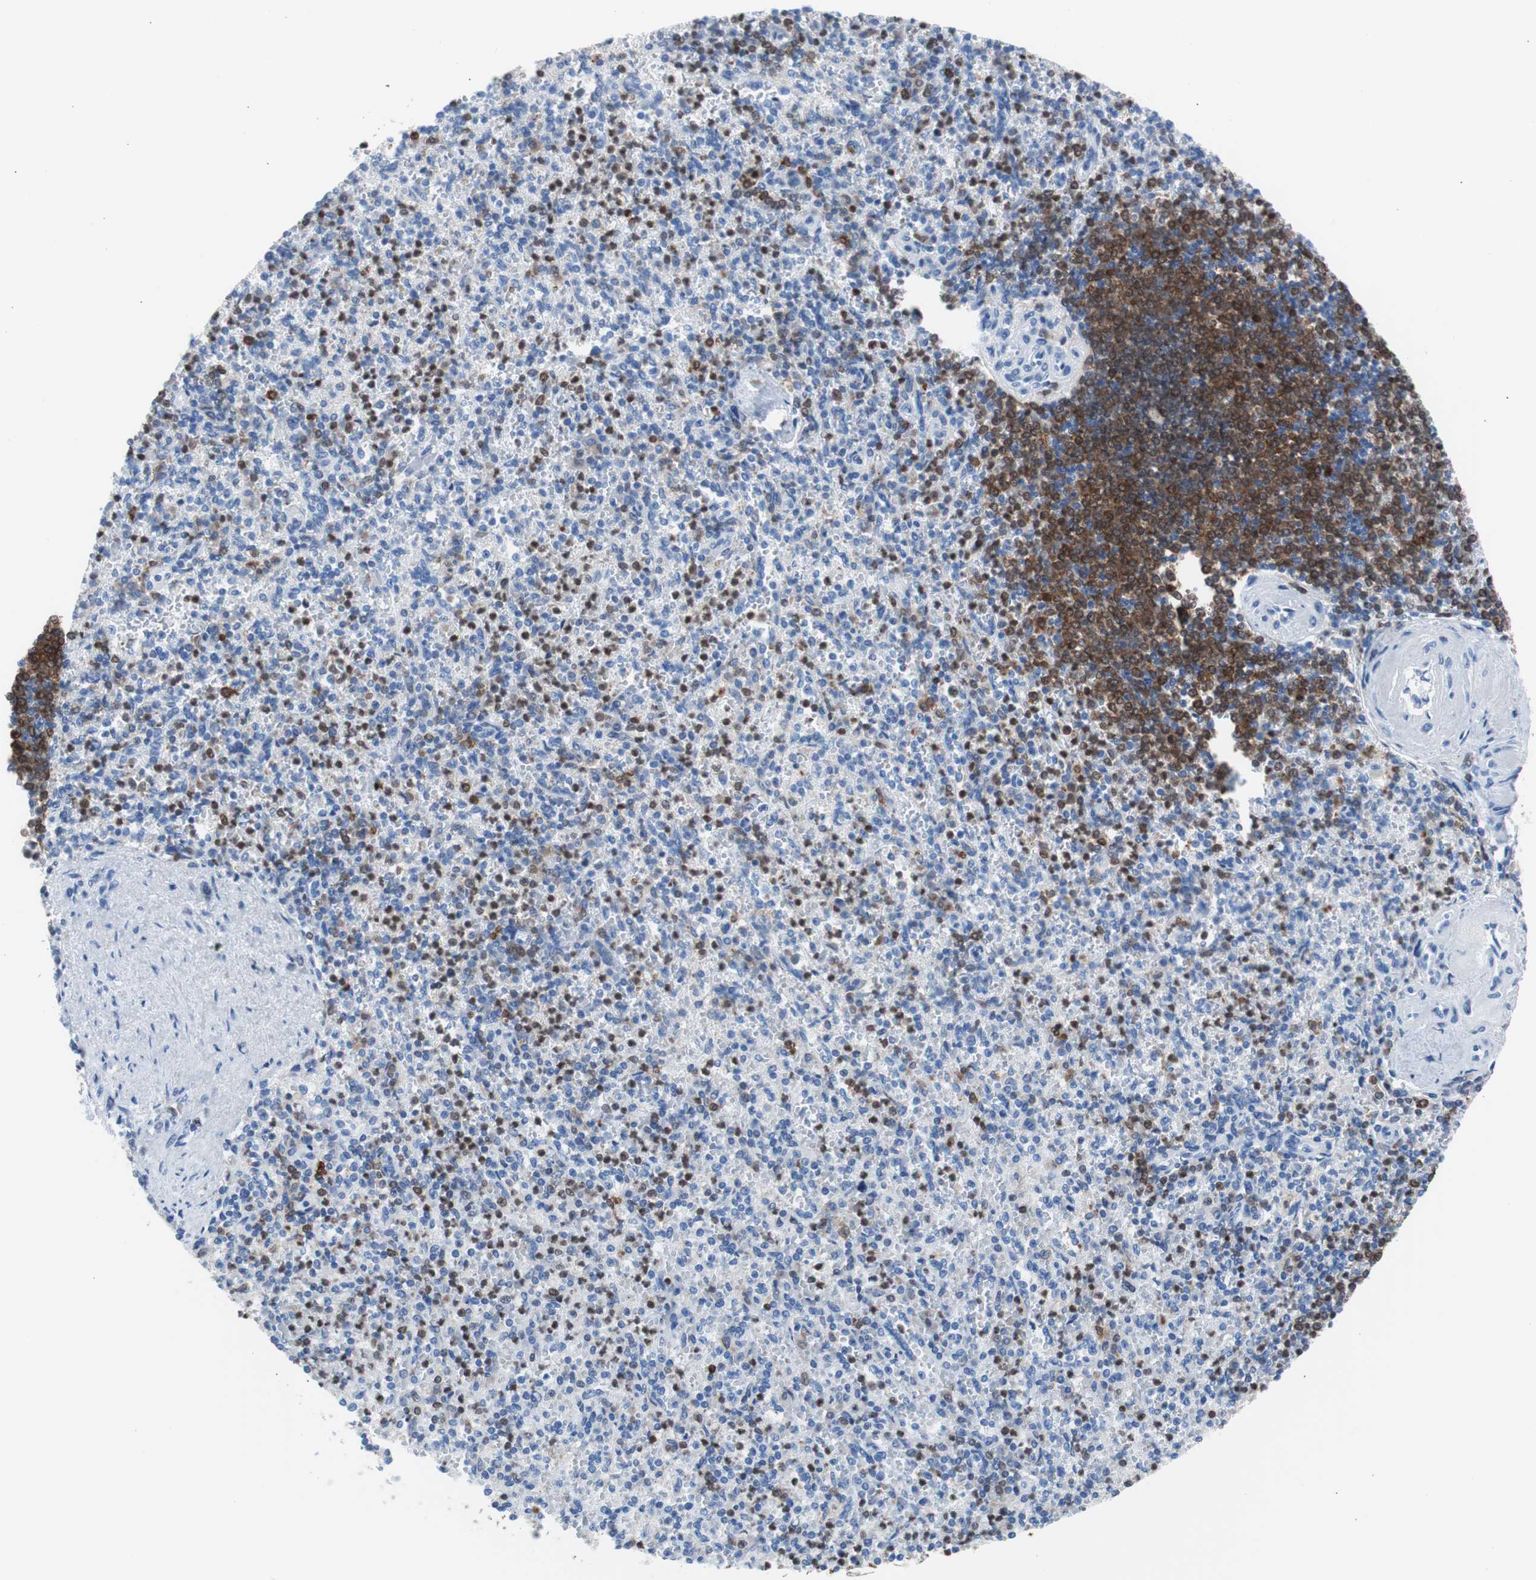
{"staining": {"intensity": "moderate", "quantity": "<25%", "location": "cytoplasmic/membranous,nuclear"}, "tissue": "spleen", "cell_type": "Cells in red pulp", "image_type": "normal", "snomed": [{"axis": "morphology", "description": "Normal tissue, NOS"}, {"axis": "topography", "description": "Spleen"}], "caption": "Immunohistochemistry (IHC) image of normal spleen stained for a protein (brown), which displays low levels of moderate cytoplasmic/membranous,nuclear positivity in approximately <25% of cells in red pulp.", "gene": "SYK", "patient": {"sex": "female", "age": 74}}